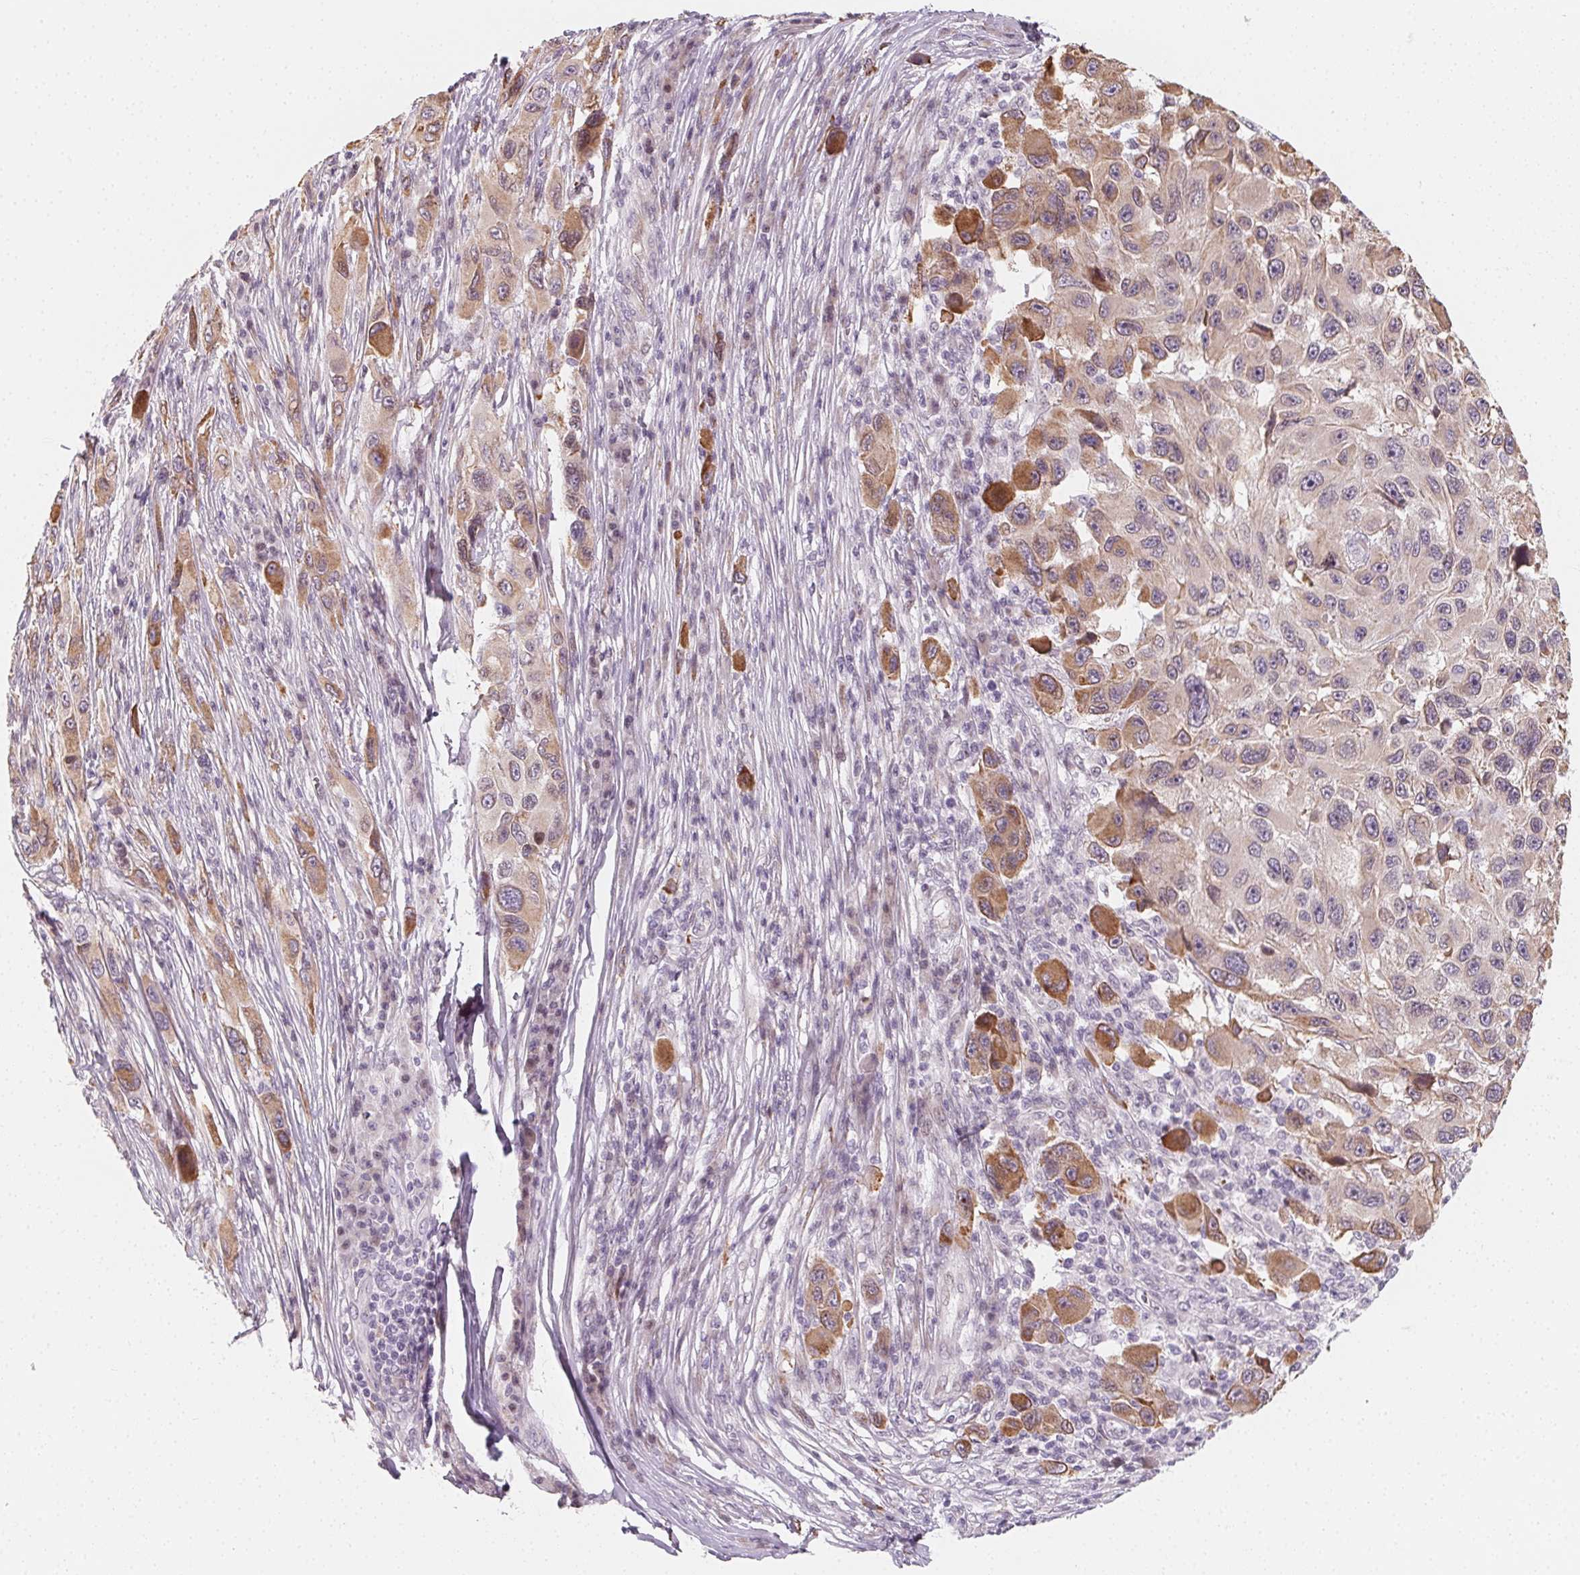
{"staining": {"intensity": "moderate", "quantity": "<25%", "location": "cytoplasmic/membranous"}, "tissue": "melanoma", "cell_type": "Tumor cells", "image_type": "cancer", "snomed": [{"axis": "morphology", "description": "Malignant melanoma, NOS"}, {"axis": "topography", "description": "Skin"}], "caption": "Immunohistochemical staining of human melanoma exhibits moderate cytoplasmic/membranous protein staining in about <25% of tumor cells.", "gene": "CCDC96", "patient": {"sex": "male", "age": 53}}